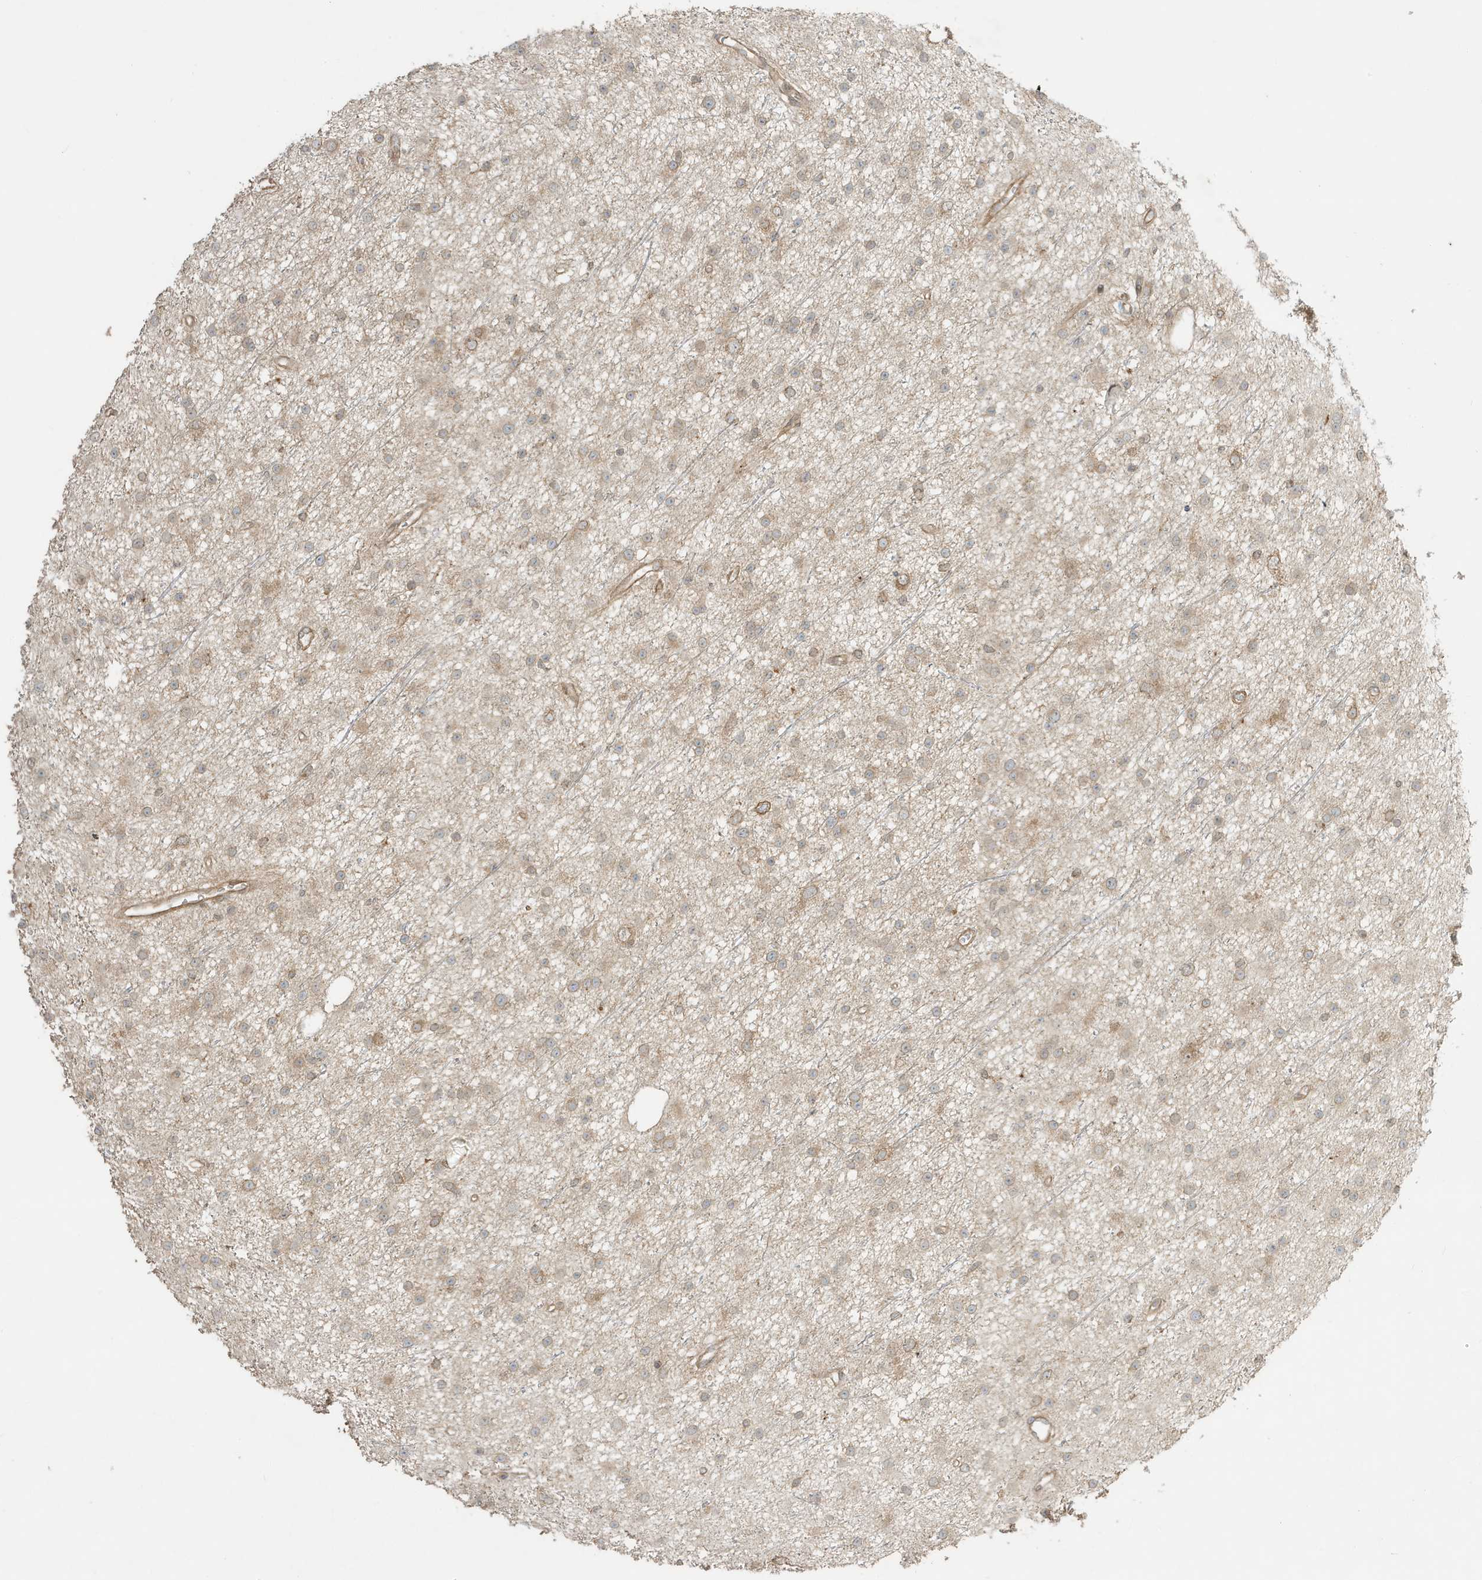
{"staining": {"intensity": "weak", "quantity": ">75%", "location": "cytoplasmic/membranous"}, "tissue": "glioma", "cell_type": "Tumor cells", "image_type": "cancer", "snomed": [{"axis": "morphology", "description": "Glioma, malignant, Low grade"}, {"axis": "topography", "description": "Cerebral cortex"}], "caption": "Glioma was stained to show a protein in brown. There is low levels of weak cytoplasmic/membranous staining in about >75% of tumor cells. Using DAB (3,3'-diaminobenzidine) (brown) and hematoxylin (blue) stains, captured at high magnification using brightfield microscopy.", "gene": "SCARF2", "patient": {"sex": "female", "age": 39}}